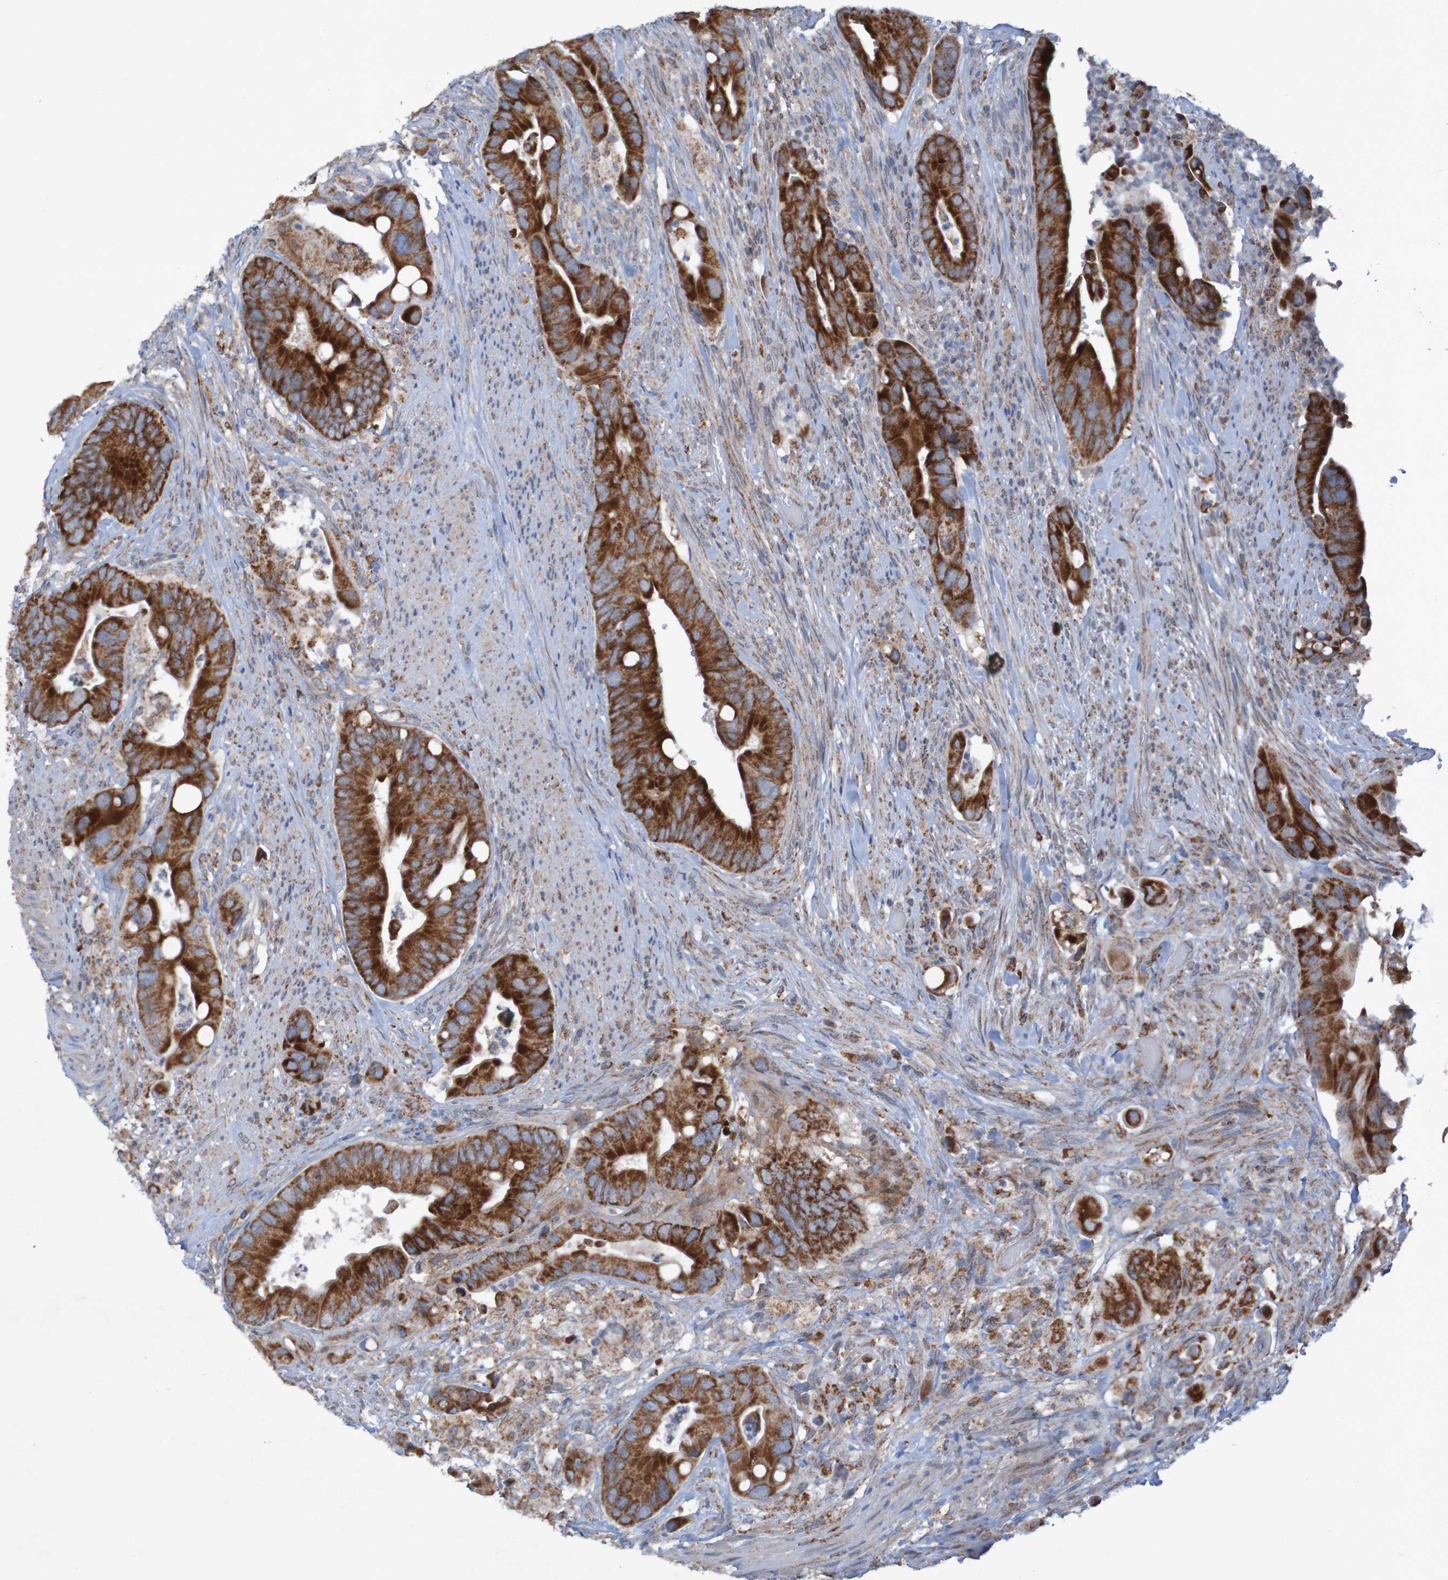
{"staining": {"intensity": "strong", "quantity": ">75%", "location": "cytoplasmic/membranous"}, "tissue": "colorectal cancer", "cell_type": "Tumor cells", "image_type": "cancer", "snomed": [{"axis": "morphology", "description": "Adenocarcinoma, NOS"}, {"axis": "topography", "description": "Rectum"}], "caption": "This photomicrograph shows colorectal cancer (adenocarcinoma) stained with immunohistochemistry to label a protein in brown. The cytoplasmic/membranous of tumor cells show strong positivity for the protein. Nuclei are counter-stained blue.", "gene": "CCDC51", "patient": {"sex": "female", "age": 57}}